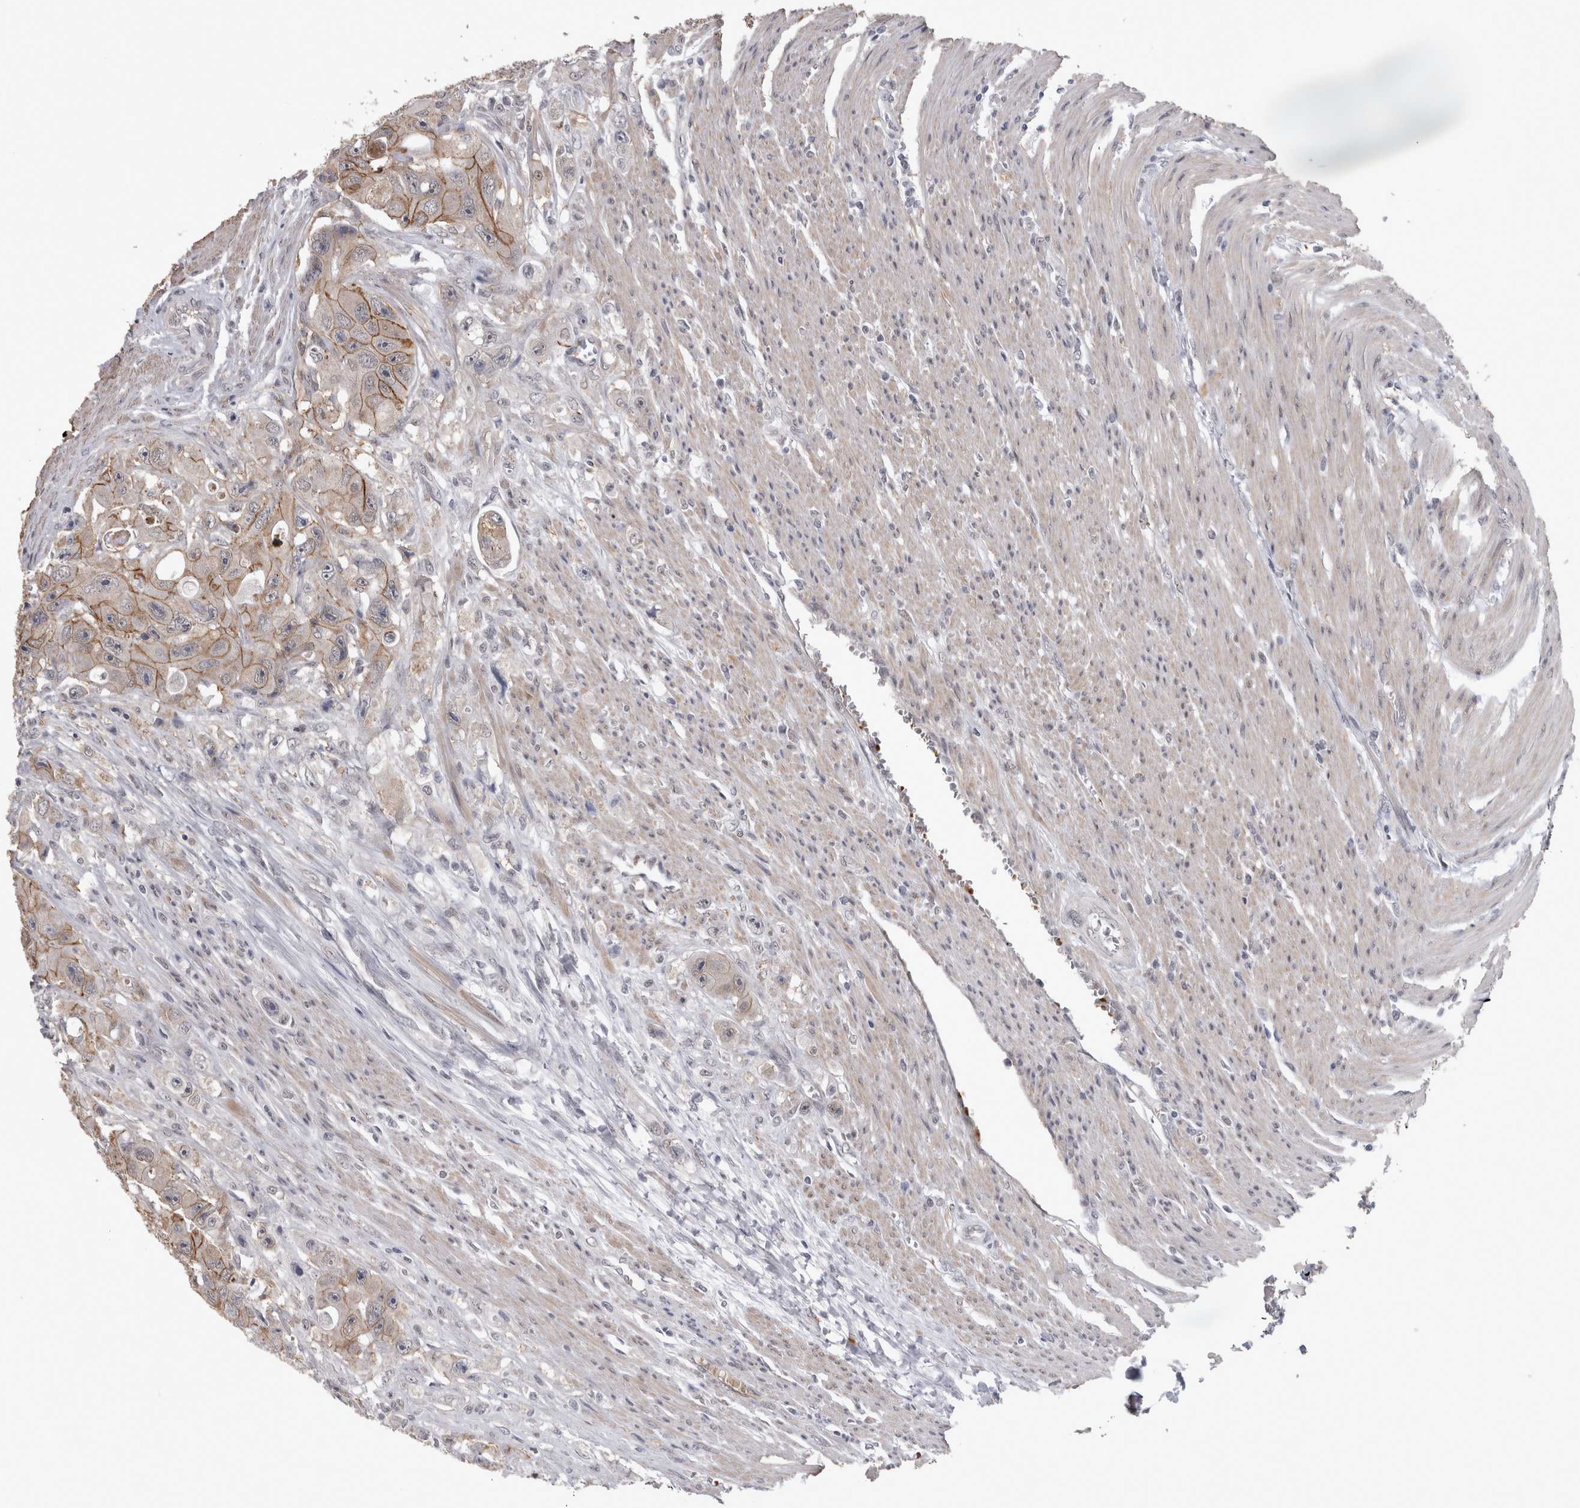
{"staining": {"intensity": "moderate", "quantity": ">75%", "location": "cytoplasmic/membranous"}, "tissue": "colorectal cancer", "cell_type": "Tumor cells", "image_type": "cancer", "snomed": [{"axis": "morphology", "description": "Adenocarcinoma, NOS"}, {"axis": "topography", "description": "Colon"}], "caption": "Moderate cytoplasmic/membranous staining is identified in about >75% of tumor cells in colorectal cancer.", "gene": "PEBP4", "patient": {"sex": "female", "age": 46}}